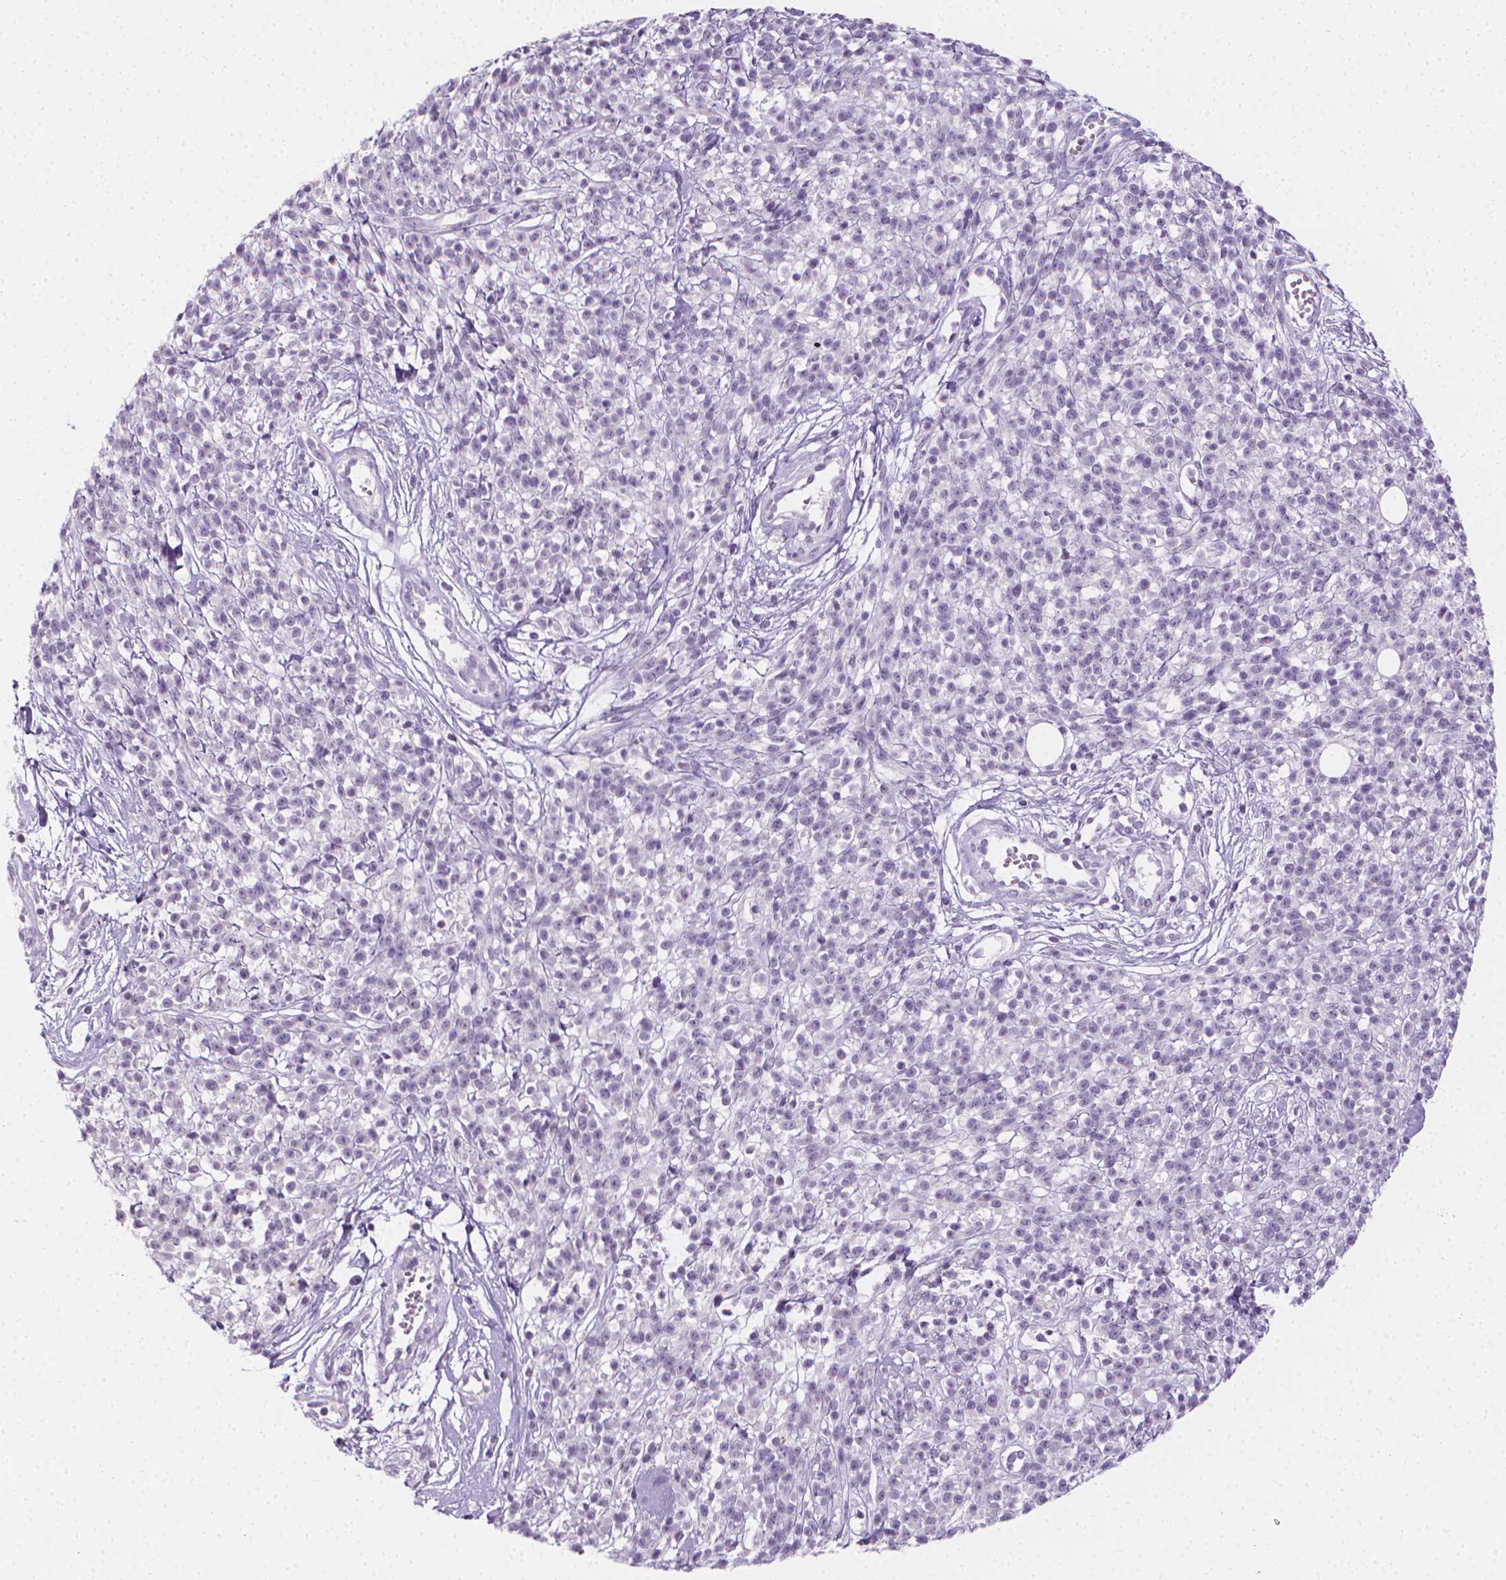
{"staining": {"intensity": "negative", "quantity": "none", "location": "none"}, "tissue": "melanoma", "cell_type": "Tumor cells", "image_type": "cancer", "snomed": [{"axis": "morphology", "description": "Malignant melanoma, NOS"}, {"axis": "topography", "description": "Skin"}, {"axis": "topography", "description": "Skin of trunk"}], "caption": "Malignant melanoma was stained to show a protein in brown. There is no significant expression in tumor cells. (DAB (3,3'-diaminobenzidine) immunohistochemistry visualized using brightfield microscopy, high magnification).", "gene": "DCAF8L1", "patient": {"sex": "male", "age": 74}}